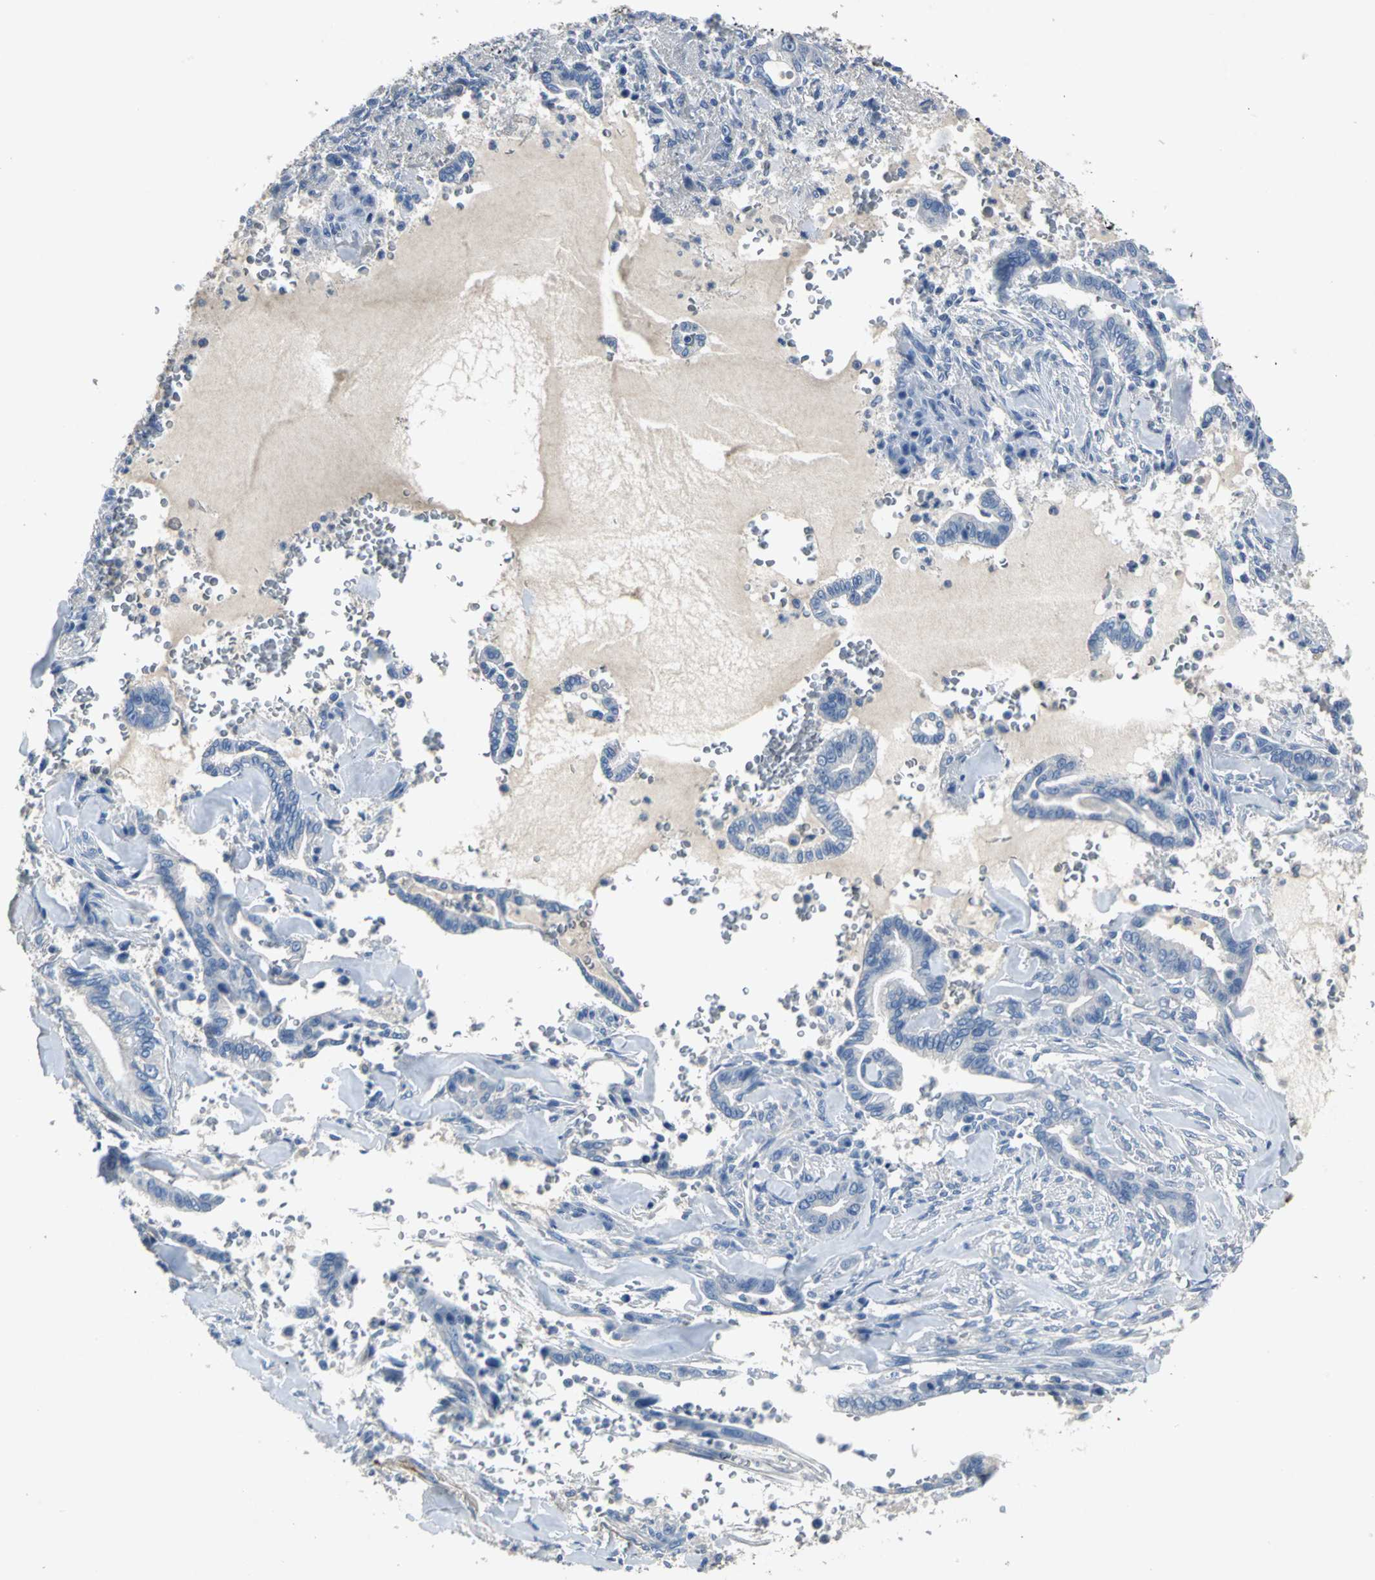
{"staining": {"intensity": "negative", "quantity": "none", "location": "none"}, "tissue": "liver cancer", "cell_type": "Tumor cells", "image_type": "cancer", "snomed": [{"axis": "morphology", "description": "Cholangiocarcinoma"}, {"axis": "topography", "description": "Liver"}], "caption": "An immunohistochemistry image of cholangiocarcinoma (liver) is shown. There is no staining in tumor cells of cholangiocarcinoma (liver). (Immunohistochemistry, brightfield microscopy, high magnification).", "gene": "EFNB3", "patient": {"sex": "female", "age": 67}}